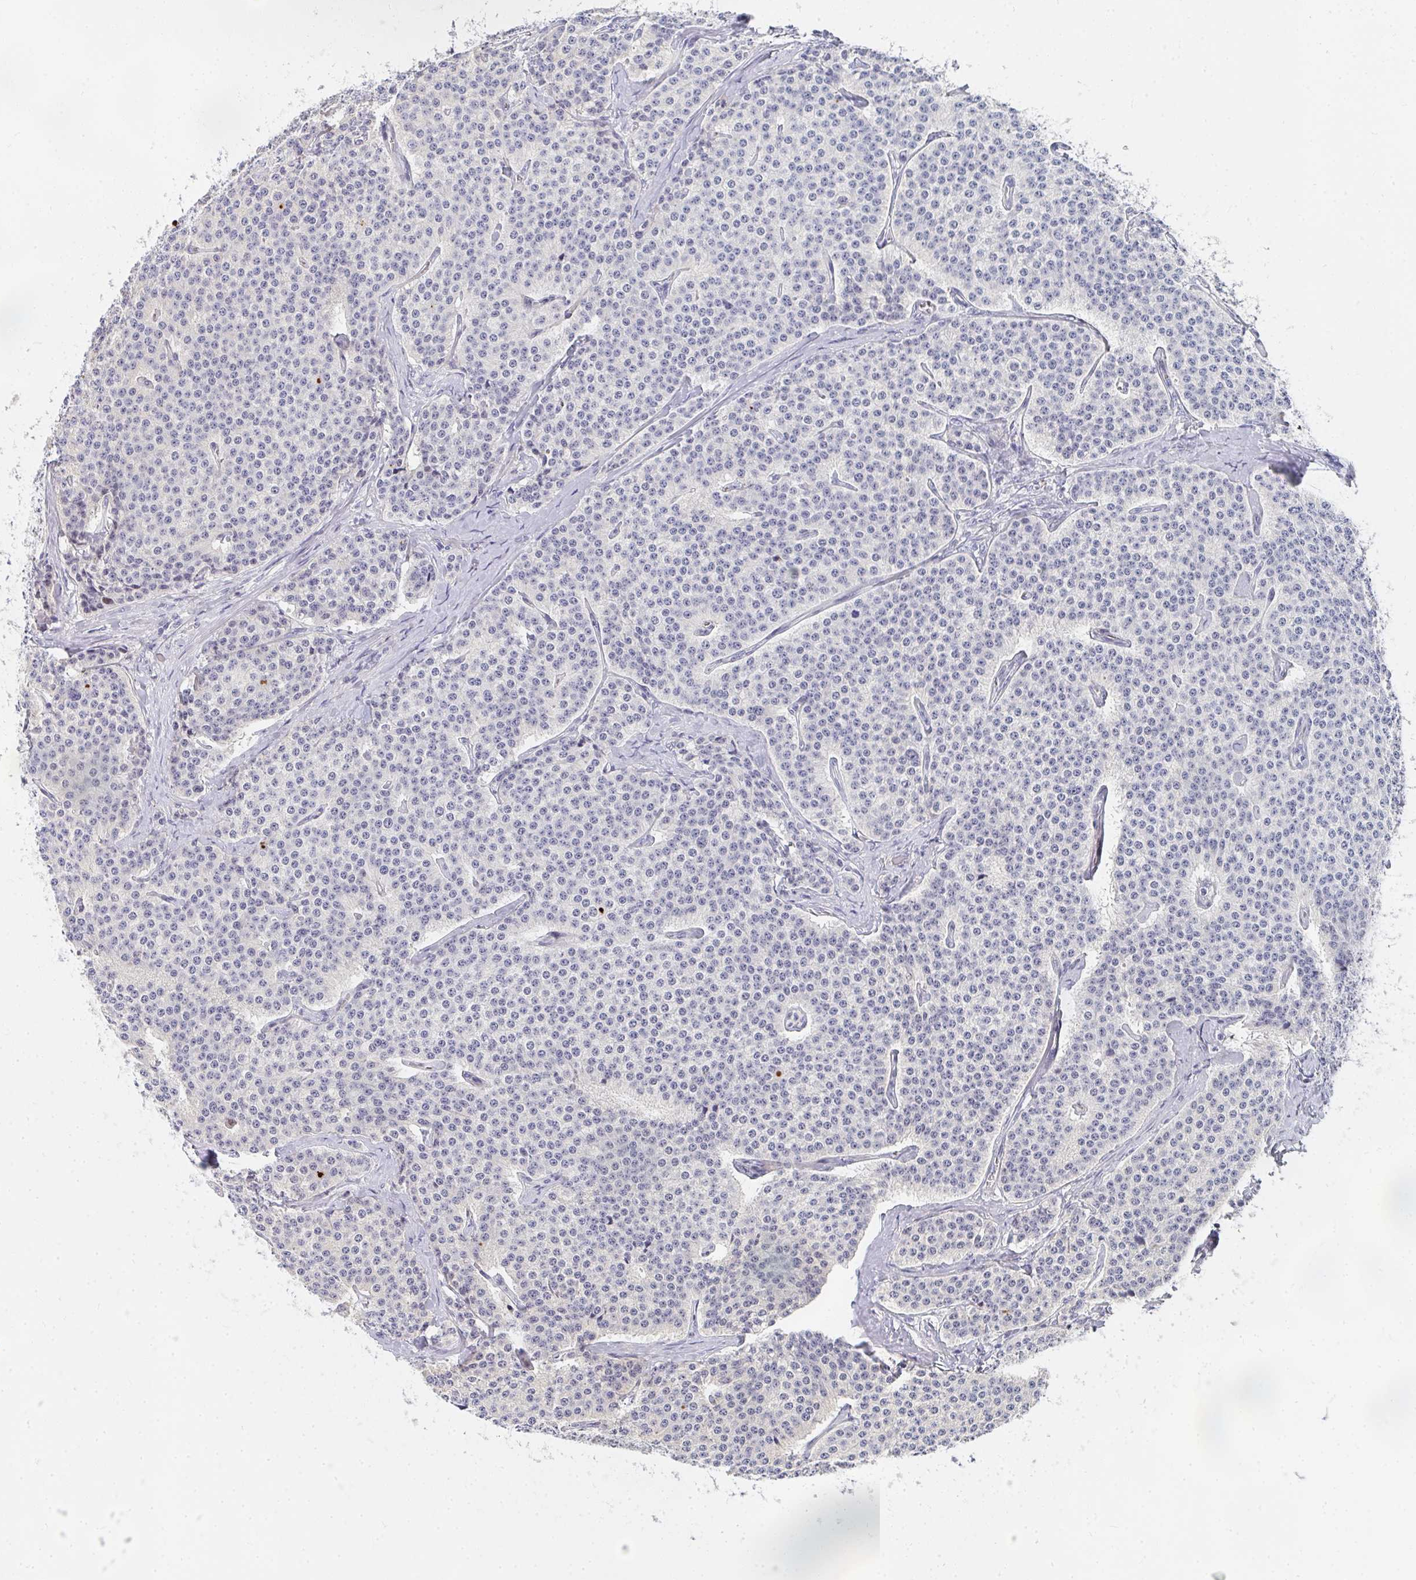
{"staining": {"intensity": "negative", "quantity": "none", "location": "none"}, "tissue": "carcinoid", "cell_type": "Tumor cells", "image_type": "cancer", "snomed": [{"axis": "morphology", "description": "Carcinoid, malignant, NOS"}, {"axis": "topography", "description": "Small intestine"}], "caption": "Immunohistochemistry of human carcinoid shows no staining in tumor cells.", "gene": "ZIC3", "patient": {"sex": "female", "age": 64}}